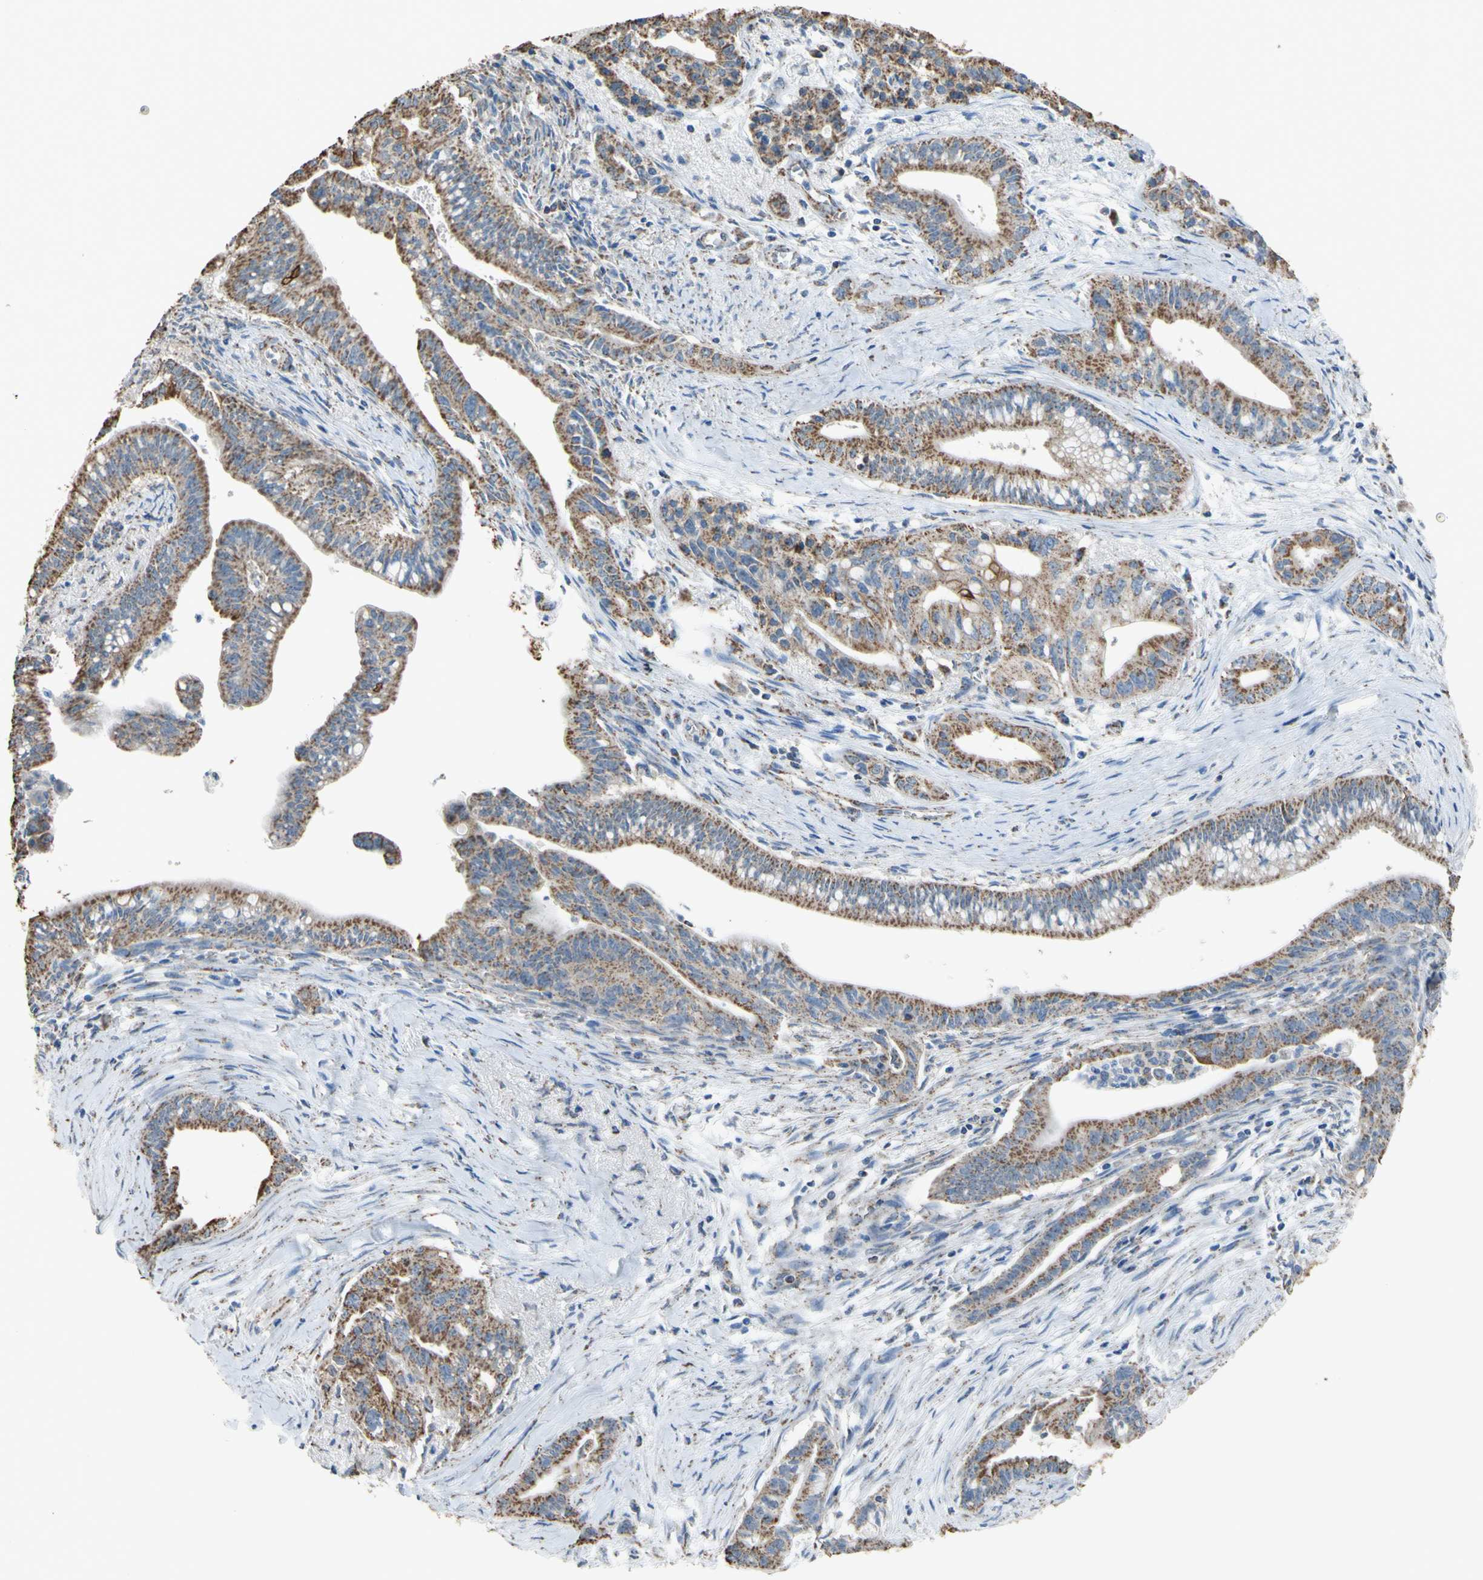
{"staining": {"intensity": "moderate", "quantity": ">75%", "location": "cytoplasmic/membranous"}, "tissue": "pancreatic cancer", "cell_type": "Tumor cells", "image_type": "cancer", "snomed": [{"axis": "morphology", "description": "Adenocarcinoma, NOS"}, {"axis": "topography", "description": "Pancreas"}], "caption": "An image showing moderate cytoplasmic/membranous staining in approximately >75% of tumor cells in pancreatic cancer, as visualized by brown immunohistochemical staining.", "gene": "CMKLR2", "patient": {"sex": "male", "age": 70}}